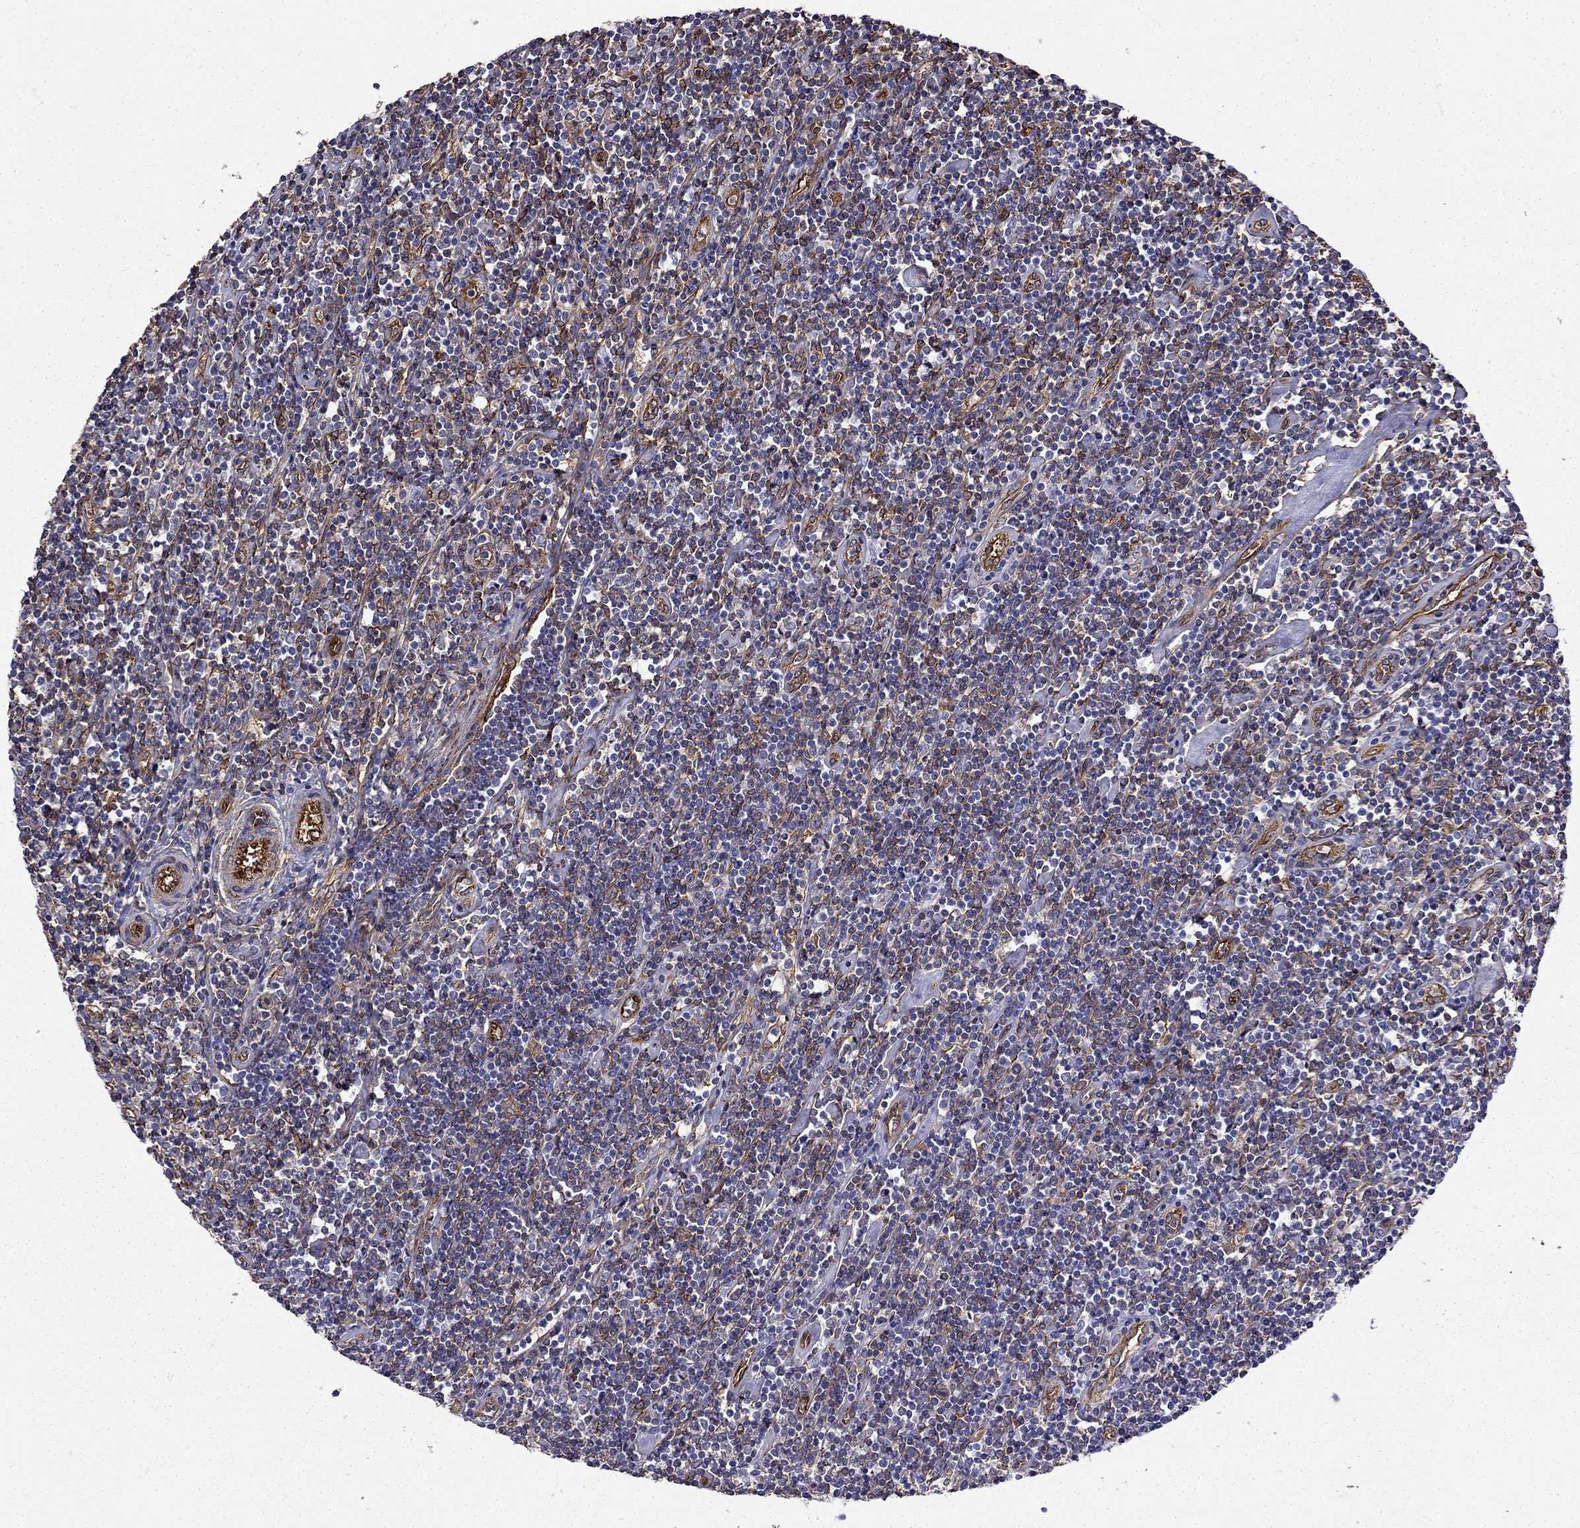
{"staining": {"intensity": "negative", "quantity": "none", "location": "none"}, "tissue": "lymphoma", "cell_type": "Tumor cells", "image_type": "cancer", "snomed": [{"axis": "morphology", "description": "Hodgkin's disease, NOS"}, {"axis": "topography", "description": "Lymph node"}], "caption": "A histopathology image of lymphoma stained for a protein shows no brown staining in tumor cells.", "gene": "MAP4", "patient": {"sex": "male", "age": 40}}